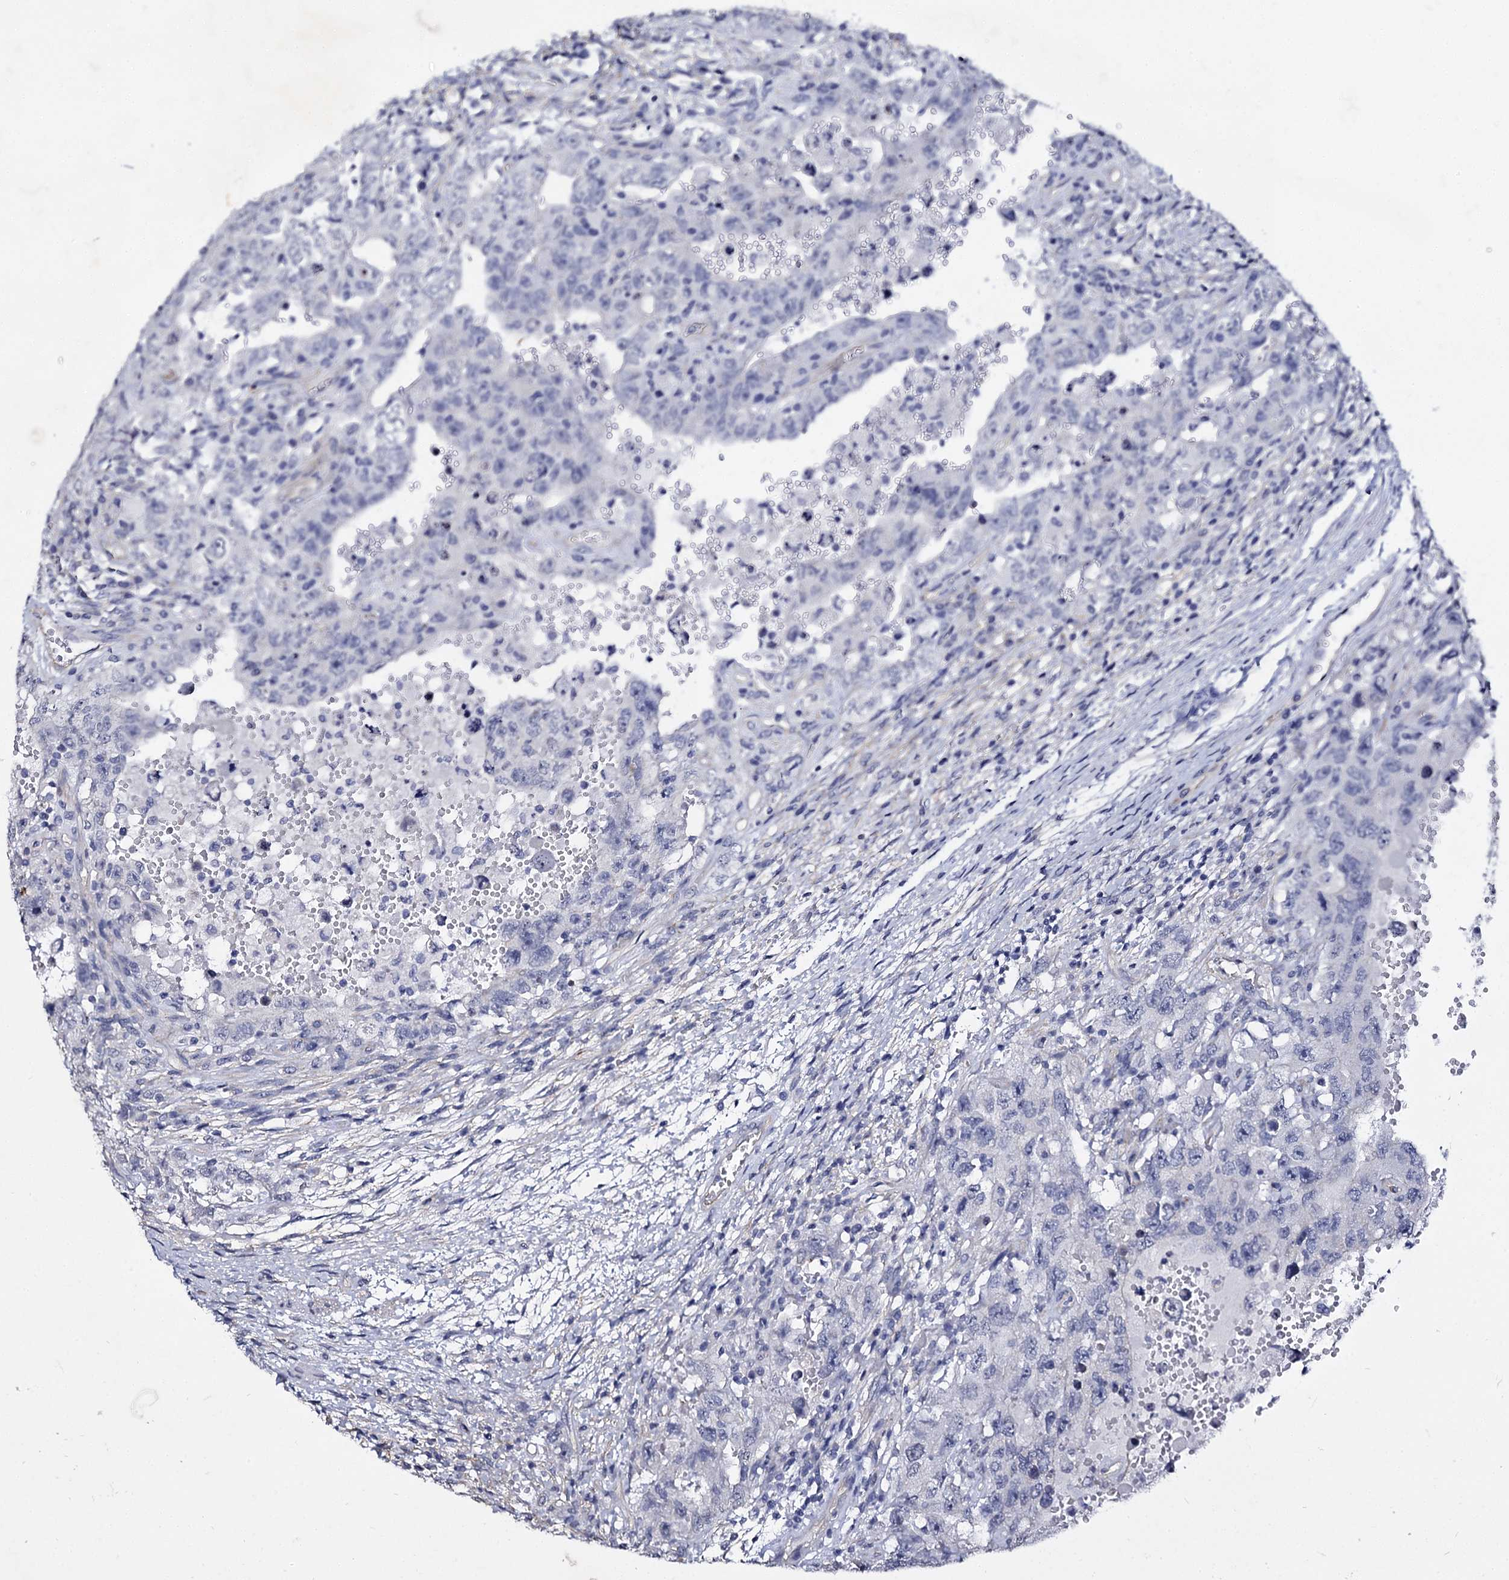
{"staining": {"intensity": "negative", "quantity": "none", "location": "none"}, "tissue": "testis cancer", "cell_type": "Tumor cells", "image_type": "cancer", "snomed": [{"axis": "morphology", "description": "Carcinoma, Embryonal, NOS"}, {"axis": "topography", "description": "Testis"}], "caption": "A high-resolution photomicrograph shows immunohistochemistry staining of testis cancer, which exhibits no significant positivity in tumor cells. Nuclei are stained in blue.", "gene": "CBFB", "patient": {"sex": "male", "age": 26}}